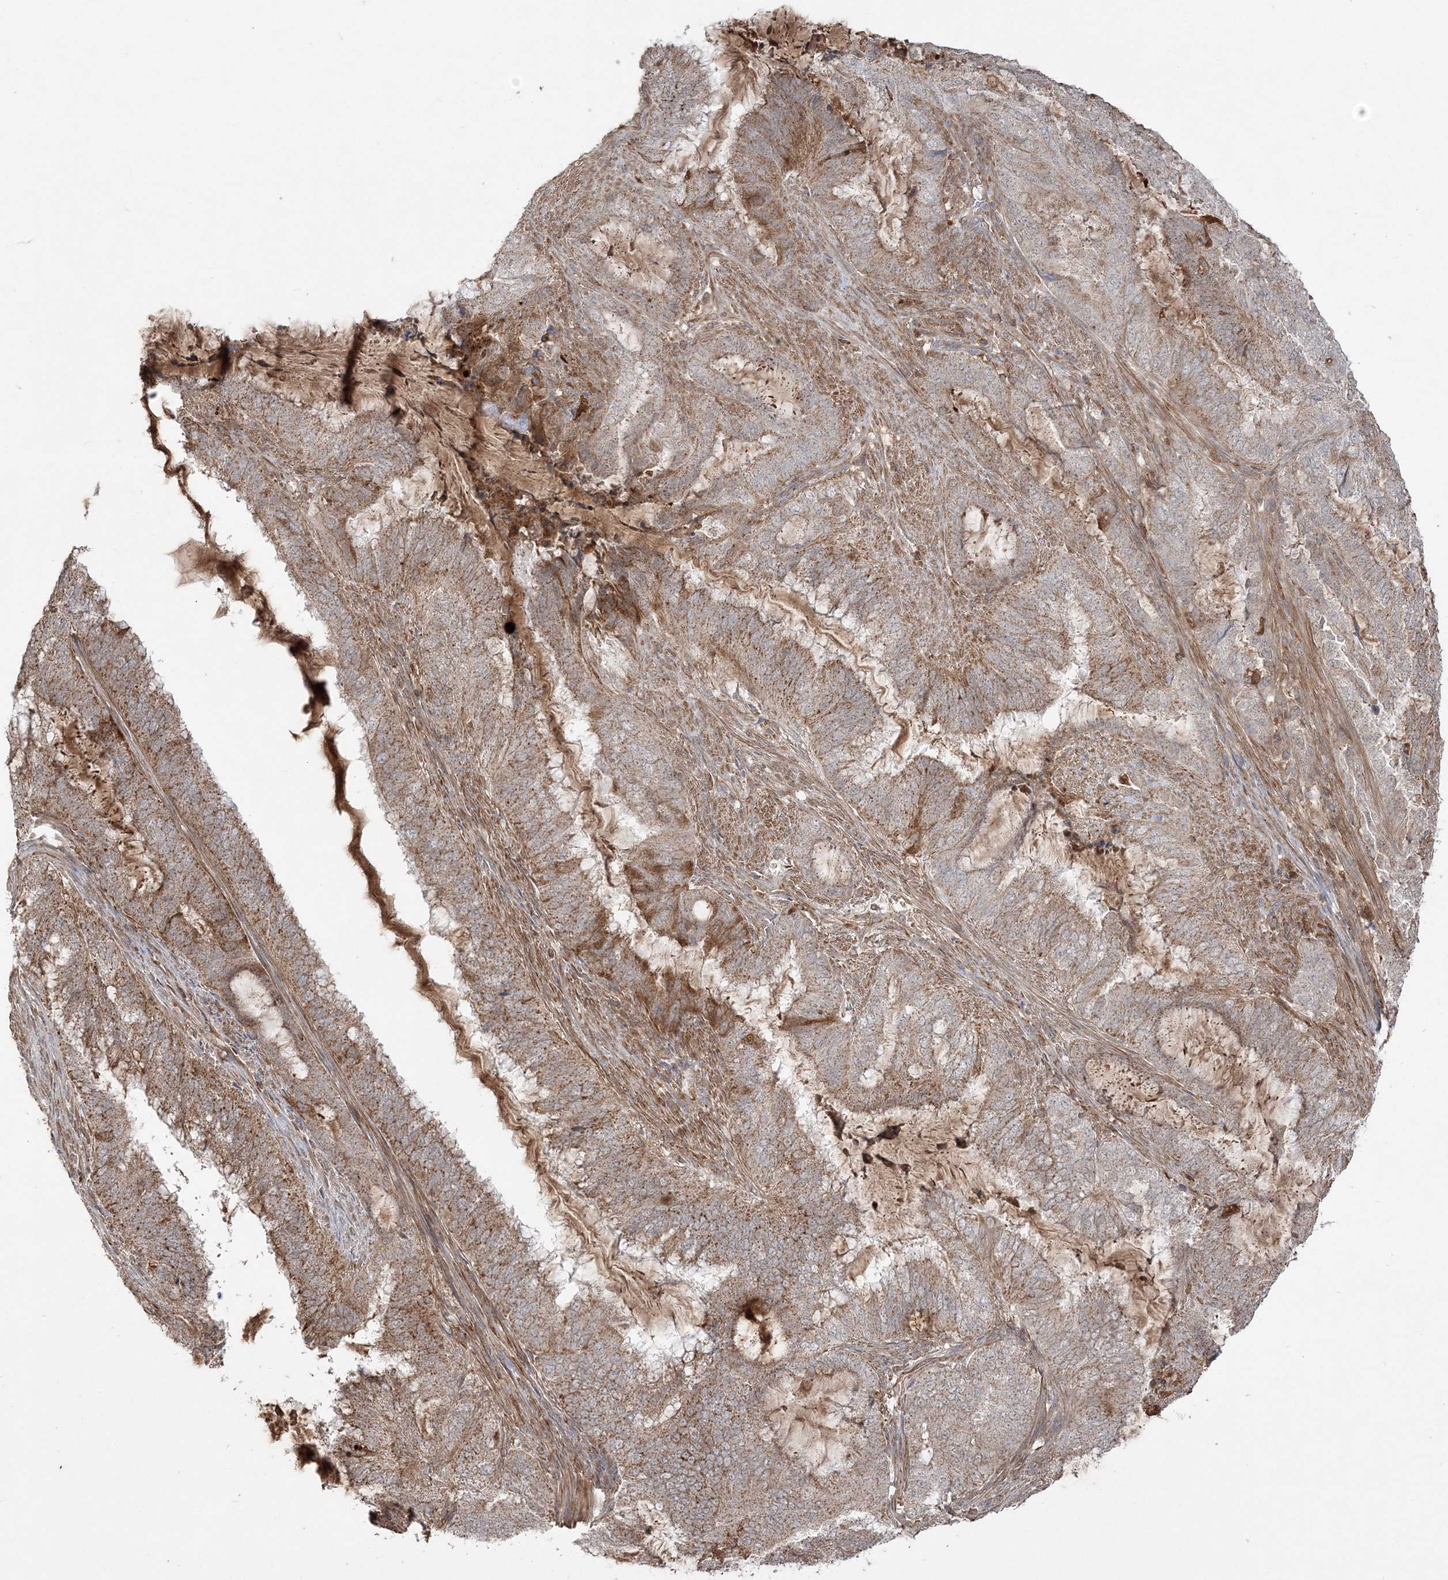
{"staining": {"intensity": "moderate", "quantity": ">75%", "location": "cytoplasmic/membranous"}, "tissue": "endometrial cancer", "cell_type": "Tumor cells", "image_type": "cancer", "snomed": [{"axis": "morphology", "description": "Adenocarcinoma, NOS"}, {"axis": "topography", "description": "Endometrium"}], "caption": "Endometrial cancer (adenocarcinoma) tissue displays moderate cytoplasmic/membranous positivity in approximately >75% of tumor cells, visualized by immunohistochemistry.", "gene": "SCLT1", "patient": {"sex": "female", "age": 51}}